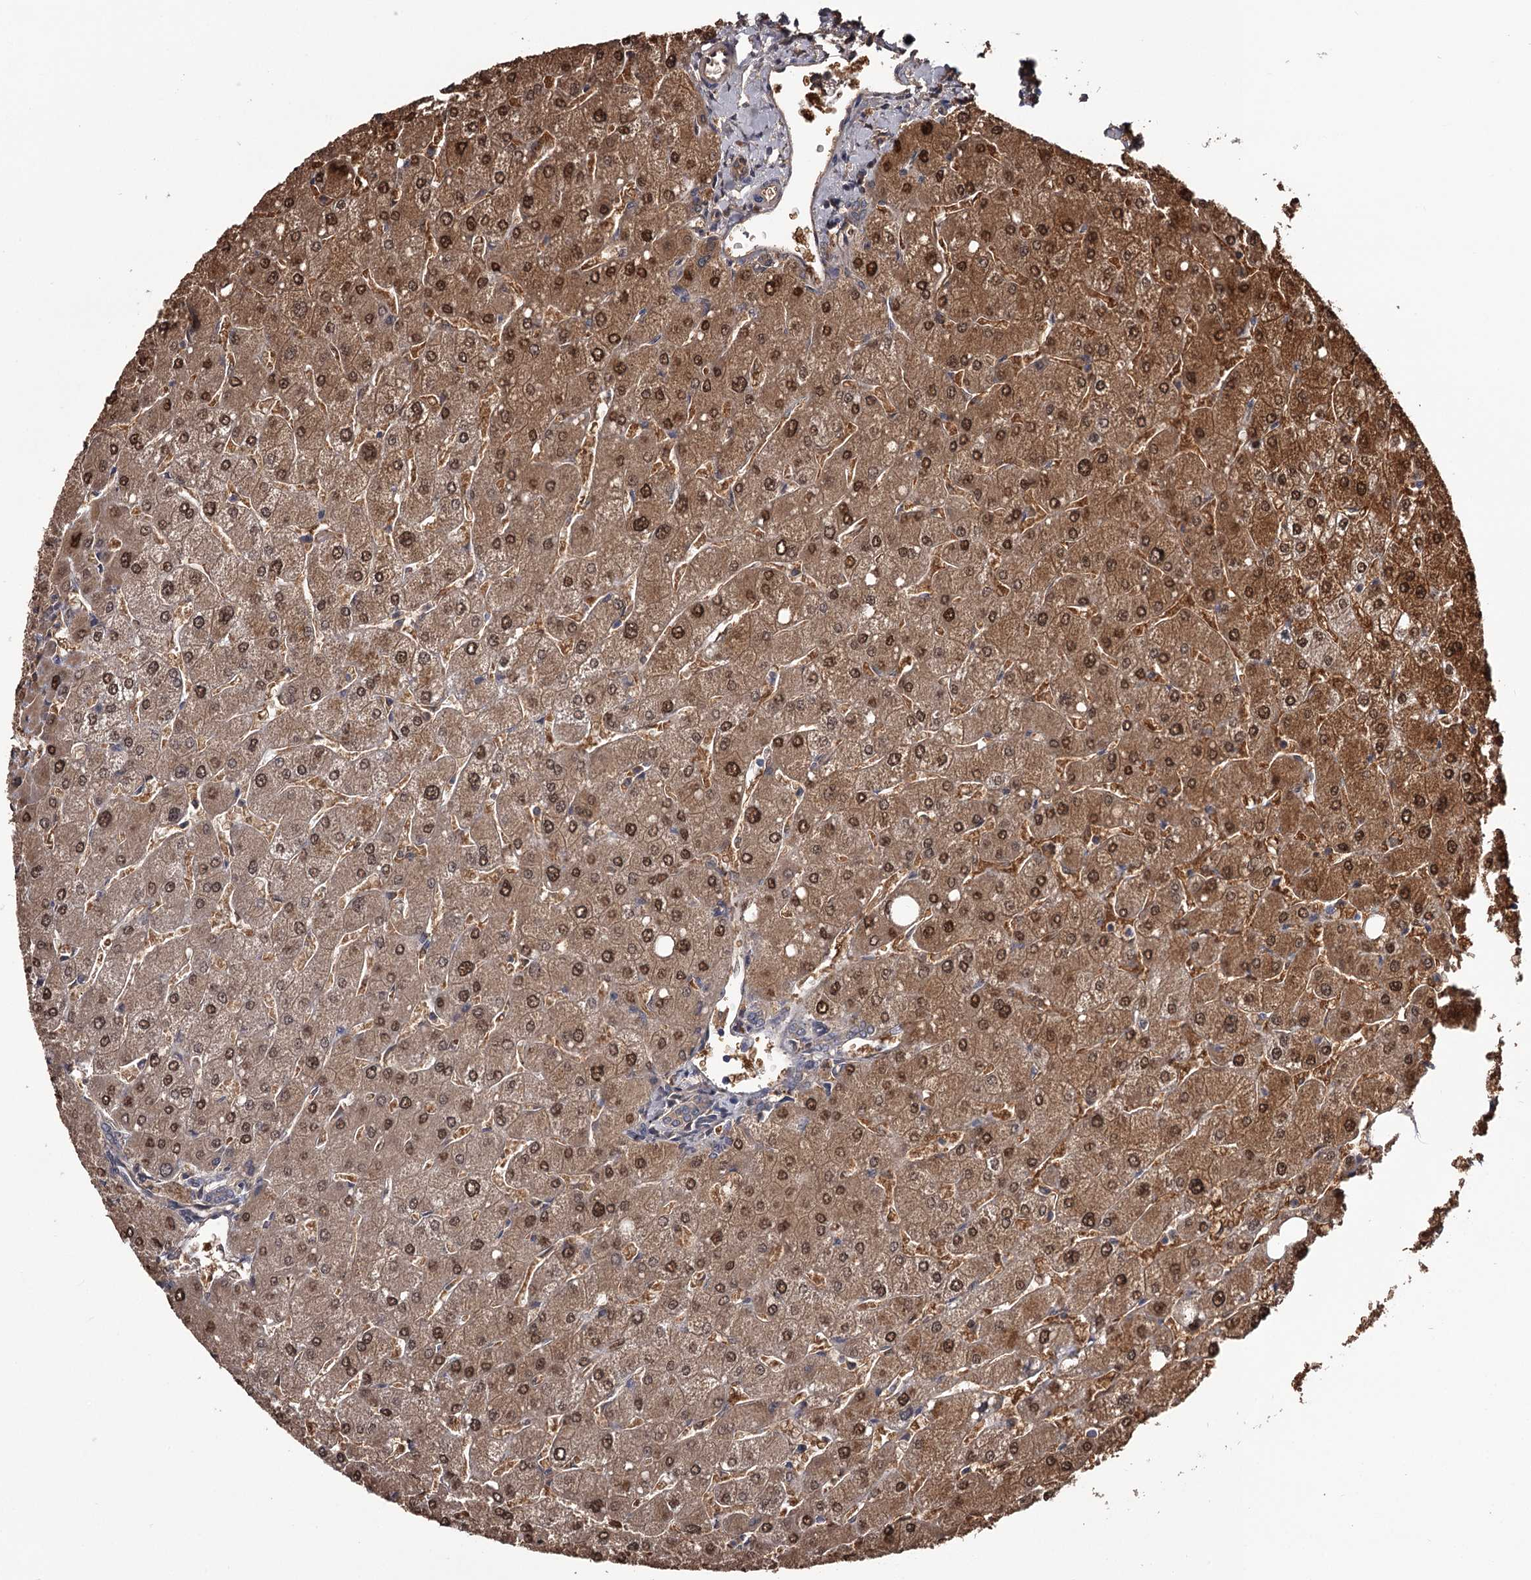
{"staining": {"intensity": "moderate", "quantity": "25%-75%", "location": "cytoplasmic/membranous"}, "tissue": "liver", "cell_type": "Cholangiocytes", "image_type": "normal", "snomed": [{"axis": "morphology", "description": "Normal tissue, NOS"}, {"axis": "topography", "description": "Liver"}], "caption": "DAB immunohistochemical staining of normal human liver displays moderate cytoplasmic/membranous protein positivity in approximately 25%-75% of cholangiocytes. (Stains: DAB in brown, nuclei in blue, Microscopy: brightfield microscopy at high magnification).", "gene": "GSTO1", "patient": {"sex": "male", "age": 55}}